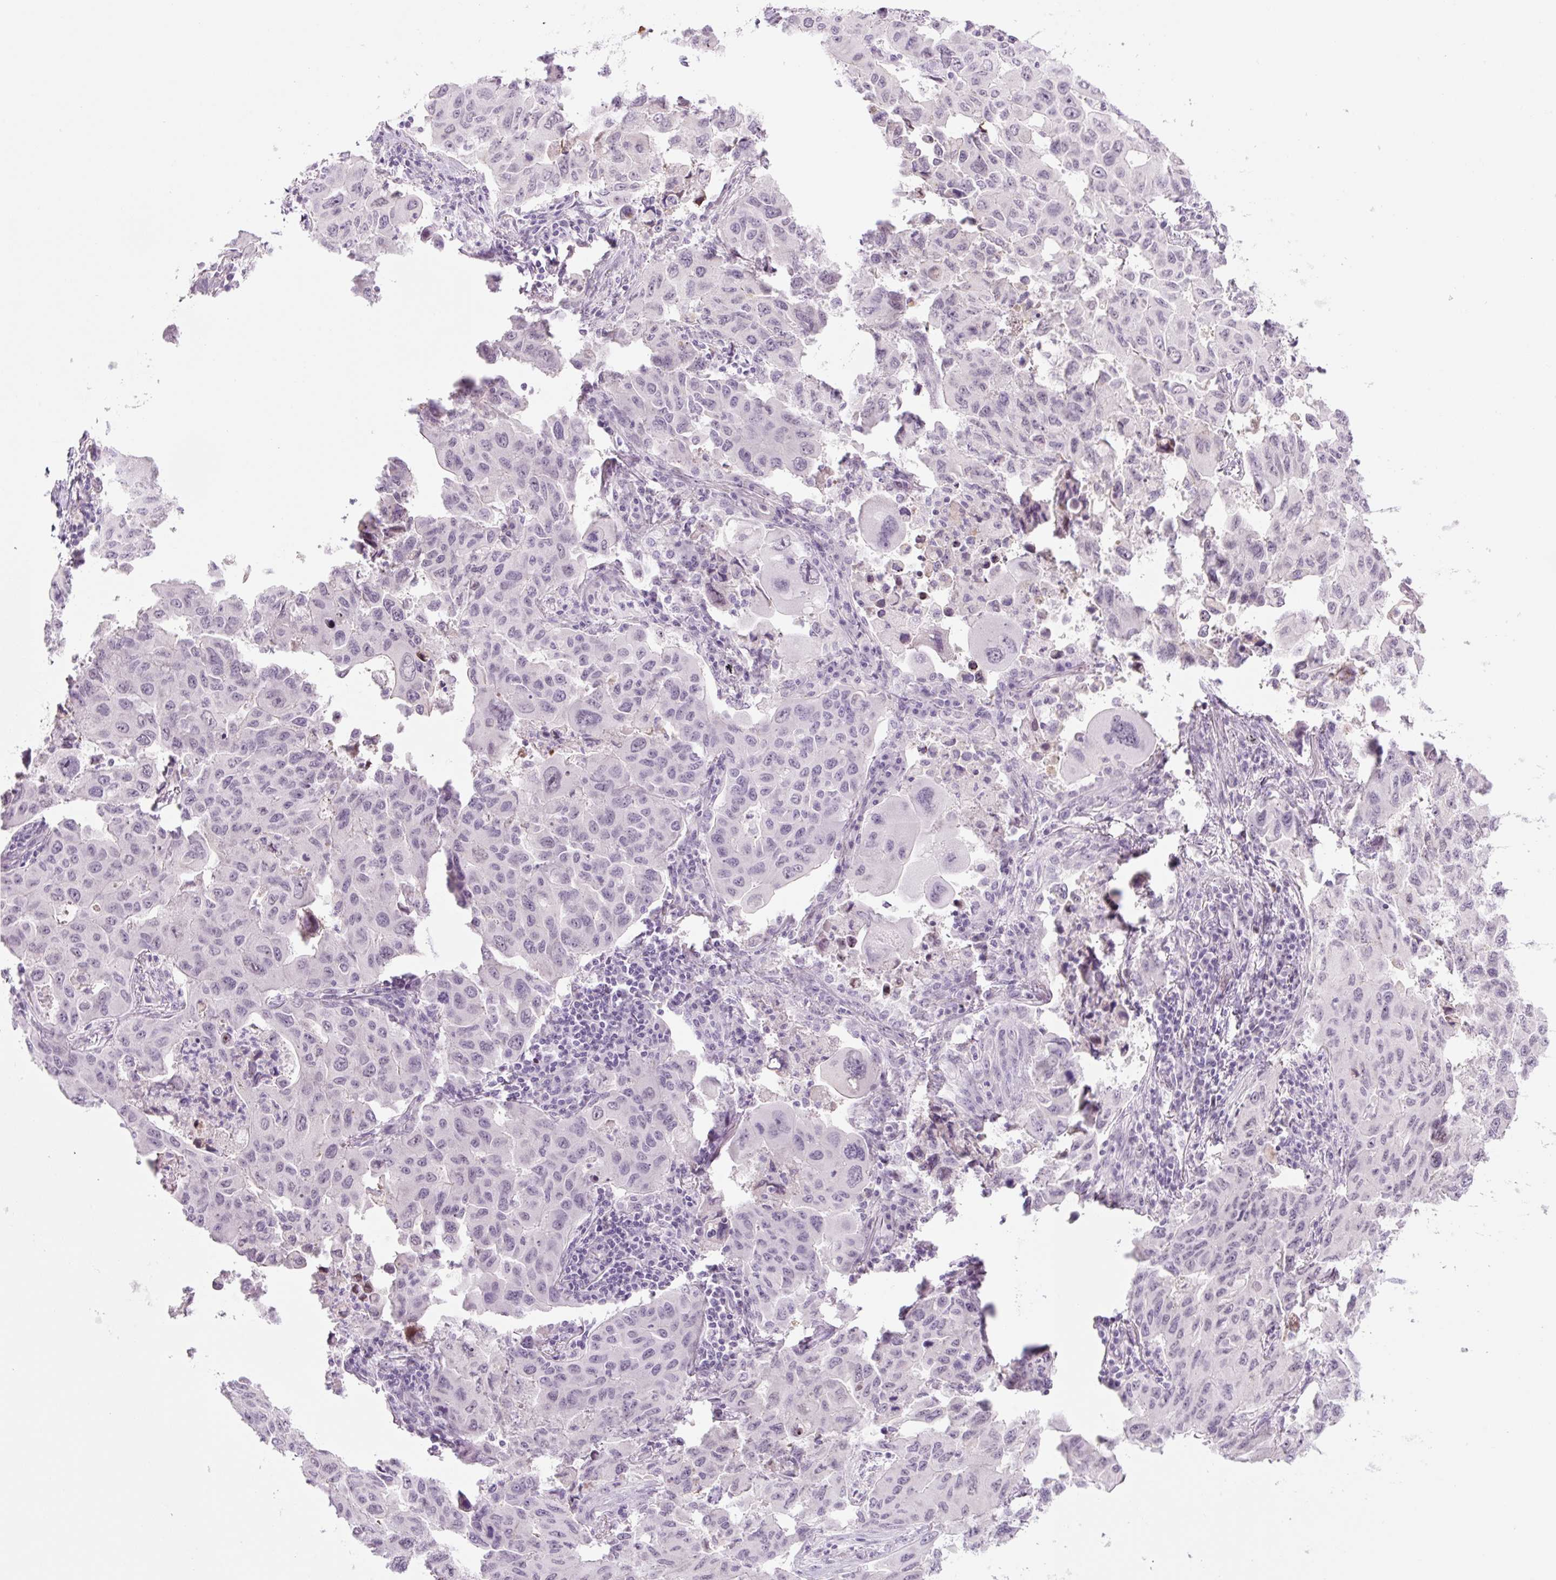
{"staining": {"intensity": "negative", "quantity": "none", "location": "none"}, "tissue": "lung cancer", "cell_type": "Tumor cells", "image_type": "cancer", "snomed": [{"axis": "morphology", "description": "Adenocarcinoma, NOS"}, {"axis": "topography", "description": "Lung"}], "caption": "Immunohistochemical staining of lung cancer (adenocarcinoma) demonstrates no significant positivity in tumor cells. Brightfield microscopy of immunohistochemistry stained with DAB (3,3'-diaminobenzidine) (brown) and hematoxylin (blue), captured at high magnification.", "gene": "PRM1", "patient": {"sex": "male", "age": 64}}